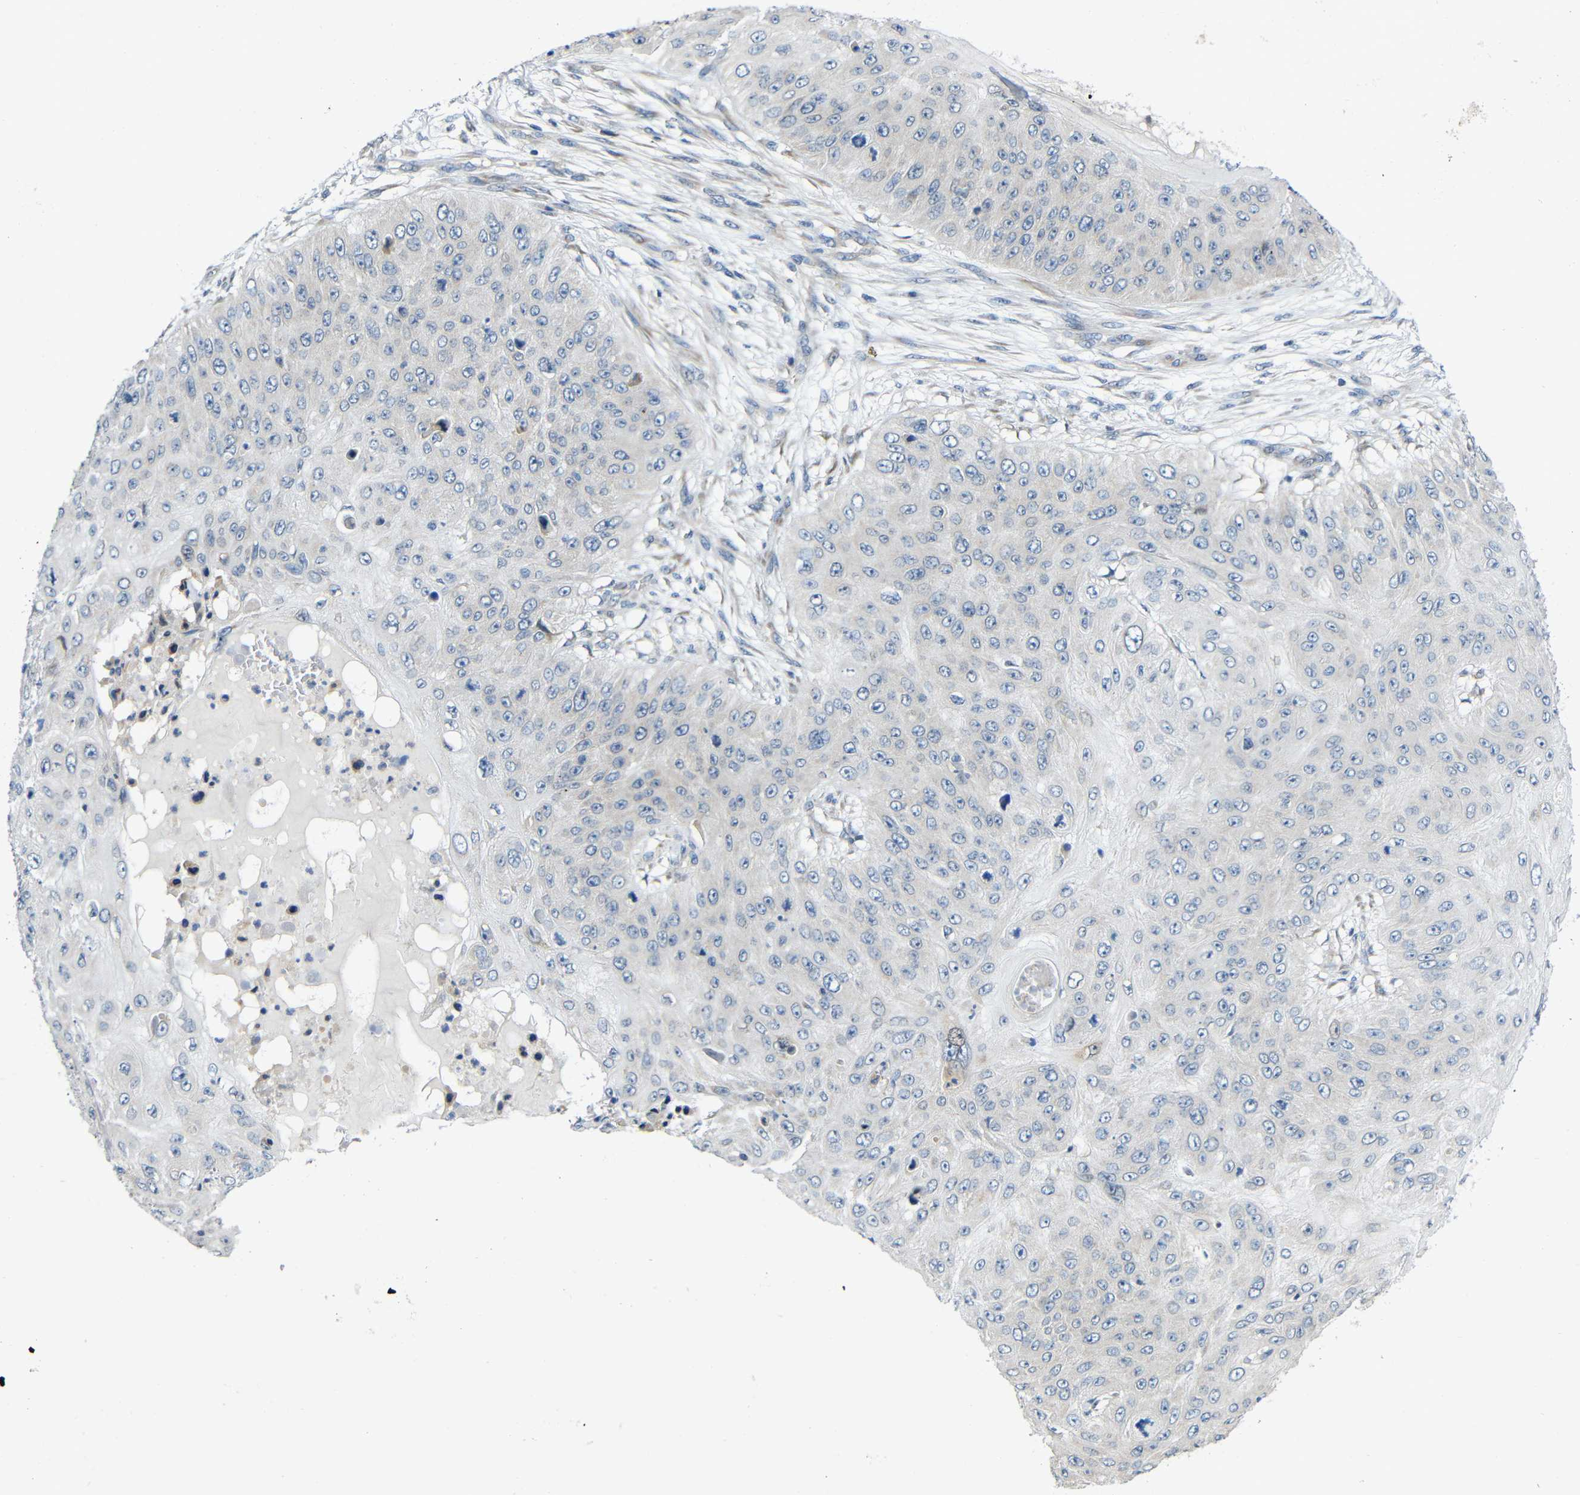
{"staining": {"intensity": "negative", "quantity": "none", "location": "none"}, "tissue": "skin cancer", "cell_type": "Tumor cells", "image_type": "cancer", "snomed": [{"axis": "morphology", "description": "Squamous cell carcinoma, NOS"}, {"axis": "topography", "description": "Skin"}], "caption": "Tumor cells show no significant expression in skin cancer.", "gene": "TMEM25", "patient": {"sex": "female", "age": 80}}